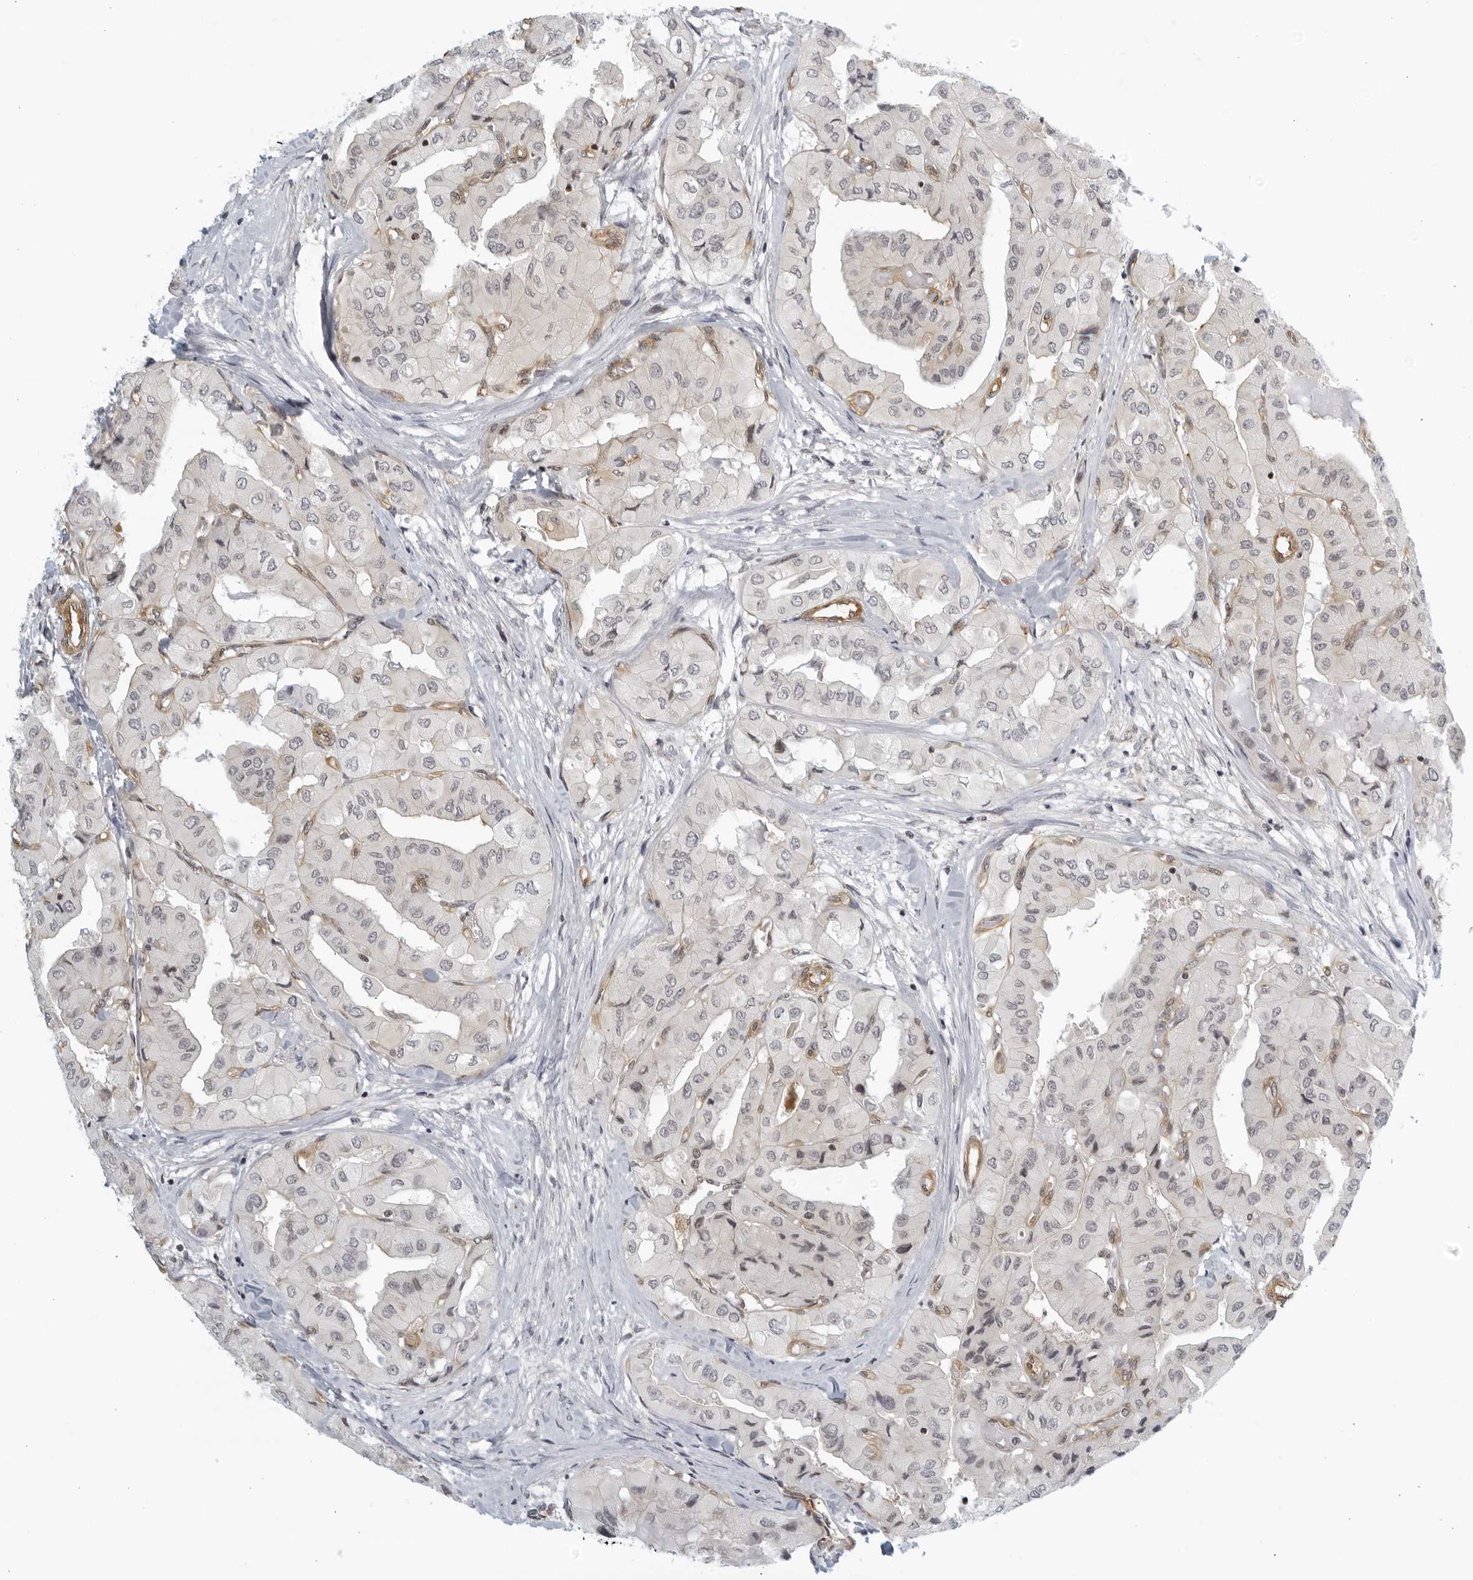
{"staining": {"intensity": "negative", "quantity": "none", "location": "none"}, "tissue": "thyroid cancer", "cell_type": "Tumor cells", "image_type": "cancer", "snomed": [{"axis": "morphology", "description": "Papillary adenocarcinoma, NOS"}, {"axis": "topography", "description": "Thyroid gland"}], "caption": "Protein analysis of thyroid cancer (papillary adenocarcinoma) reveals no significant expression in tumor cells.", "gene": "SERTAD4", "patient": {"sex": "female", "age": 59}}